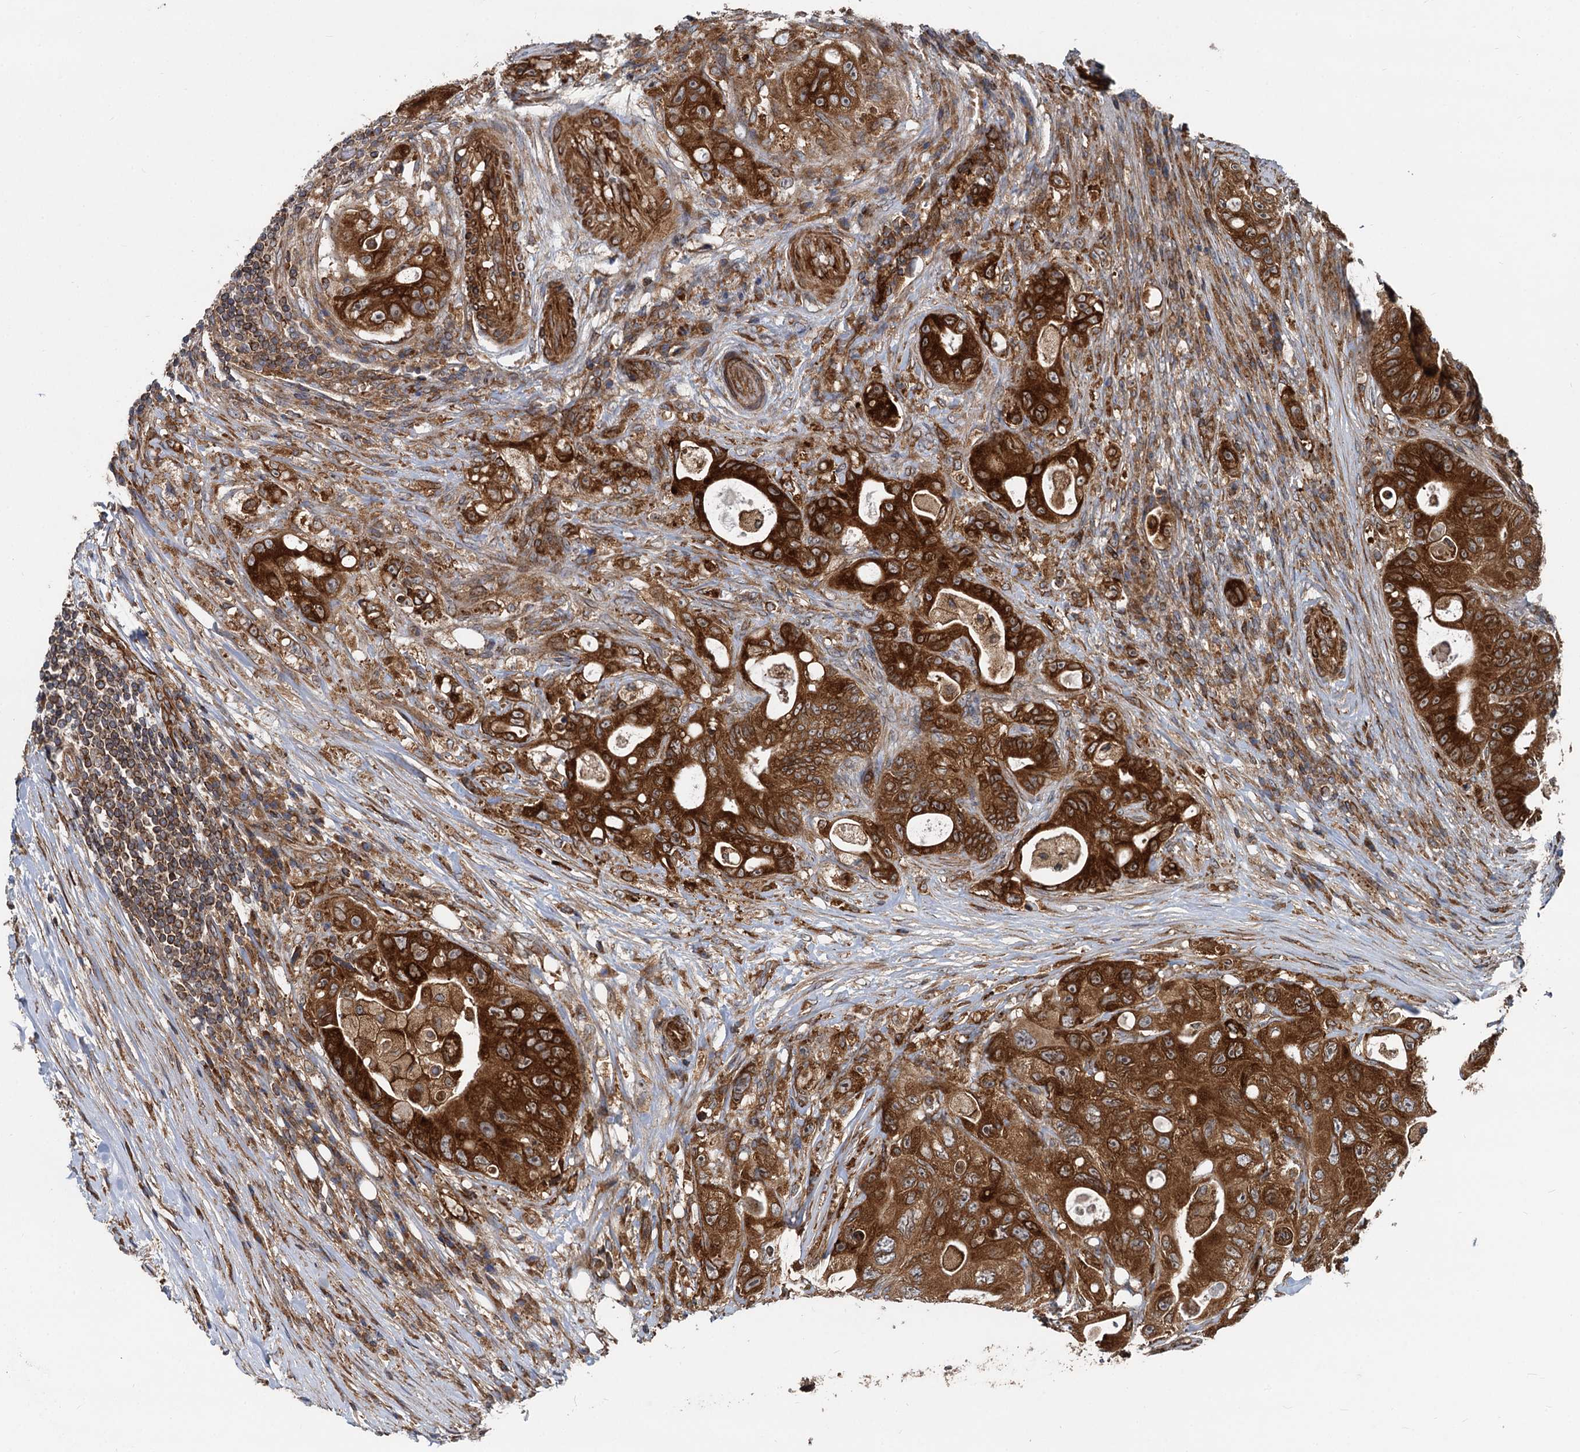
{"staining": {"intensity": "strong", "quantity": ">75%", "location": "cytoplasmic/membranous"}, "tissue": "colorectal cancer", "cell_type": "Tumor cells", "image_type": "cancer", "snomed": [{"axis": "morphology", "description": "Adenocarcinoma, NOS"}, {"axis": "topography", "description": "Colon"}], "caption": "Tumor cells show high levels of strong cytoplasmic/membranous staining in about >75% of cells in adenocarcinoma (colorectal). The staining was performed using DAB, with brown indicating positive protein expression. Nuclei are stained blue with hematoxylin.", "gene": "STIM1", "patient": {"sex": "female", "age": 46}}